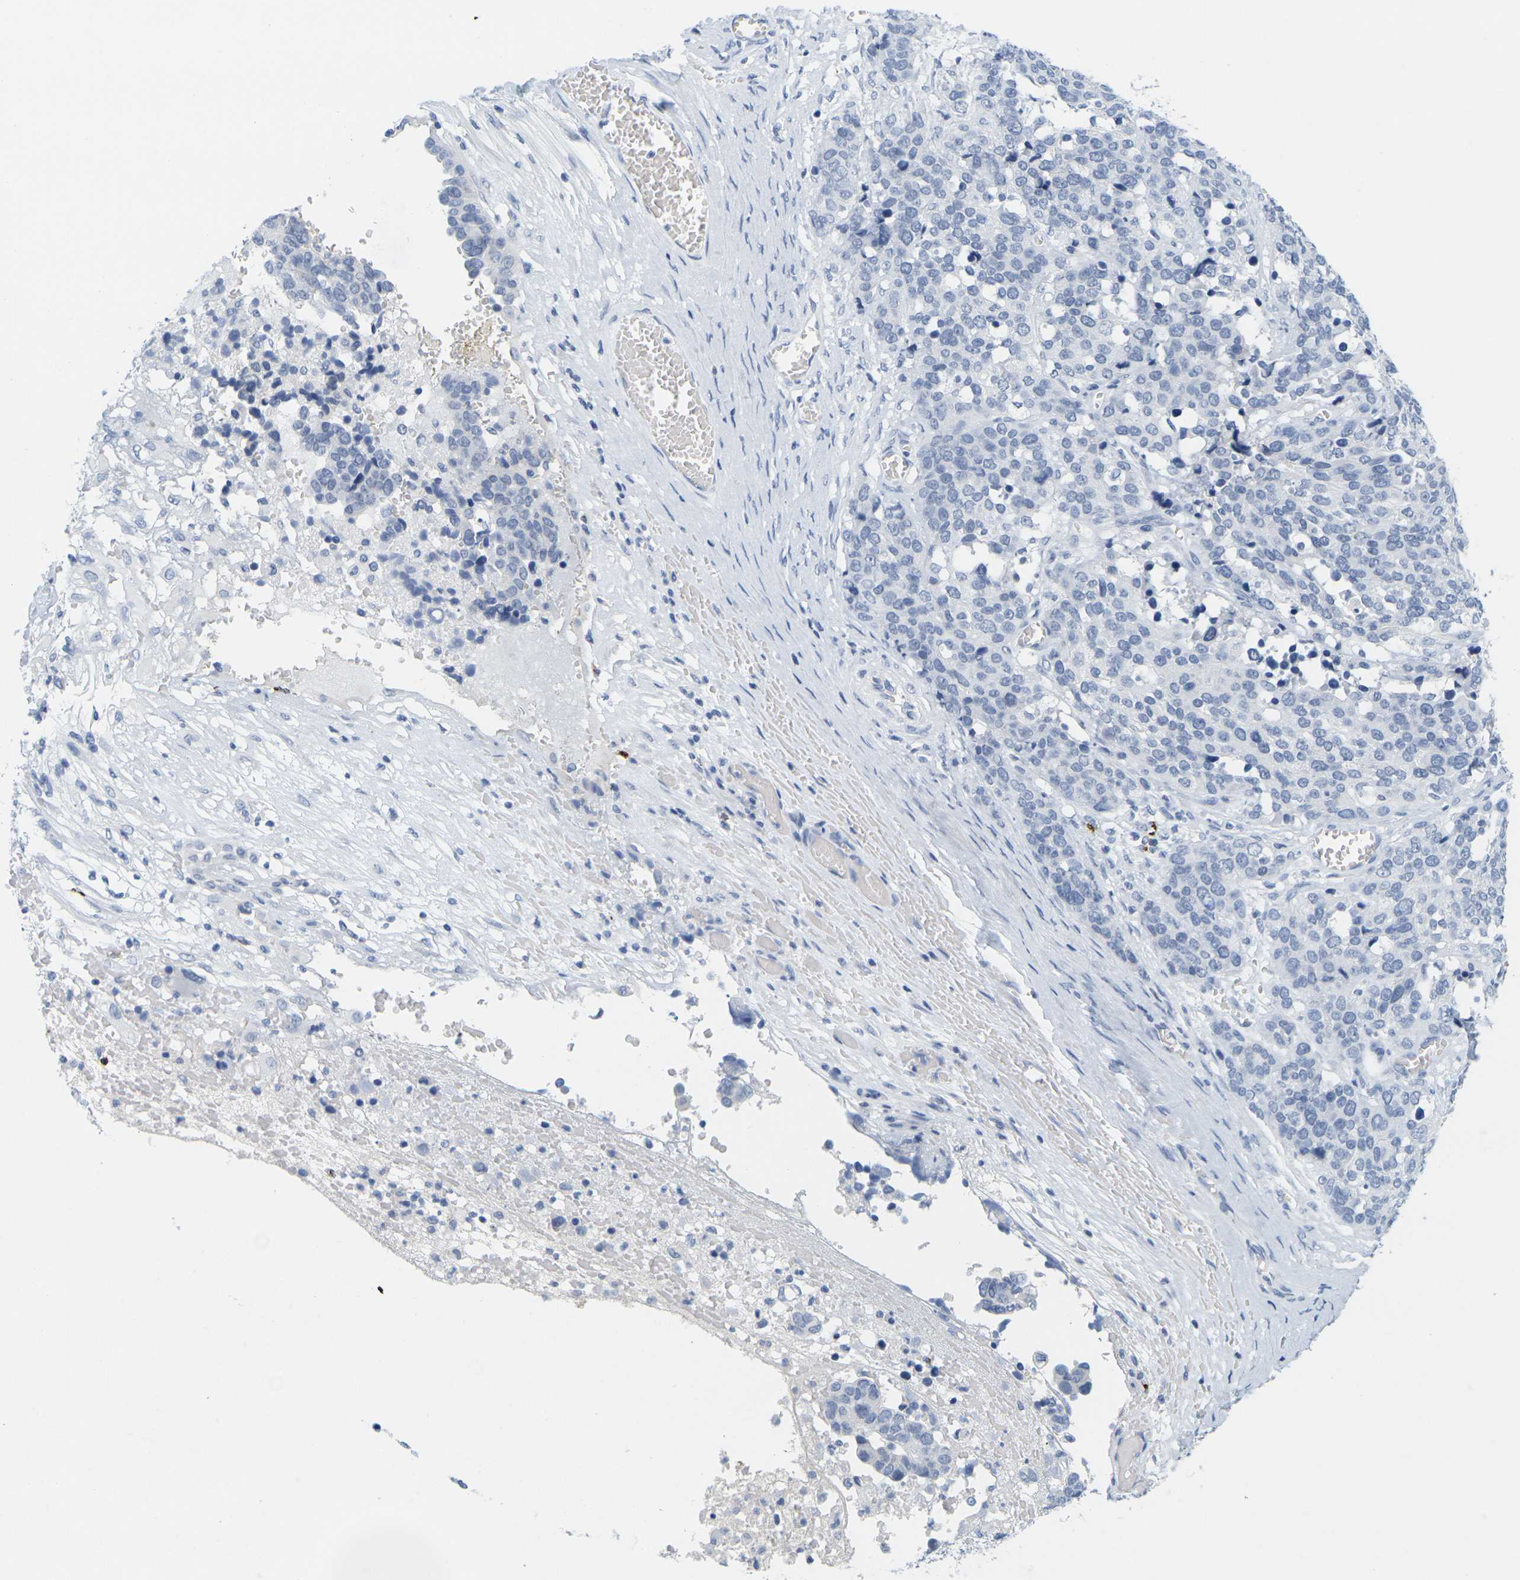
{"staining": {"intensity": "negative", "quantity": "none", "location": "none"}, "tissue": "ovarian cancer", "cell_type": "Tumor cells", "image_type": "cancer", "snomed": [{"axis": "morphology", "description": "Cystadenocarcinoma, serous, NOS"}, {"axis": "topography", "description": "Ovary"}], "caption": "DAB (3,3'-diaminobenzidine) immunohistochemical staining of human ovarian serous cystadenocarcinoma shows no significant expression in tumor cells.", "gene": "HLA-DOB", "patient": {"sex": "female", "age": 44}}